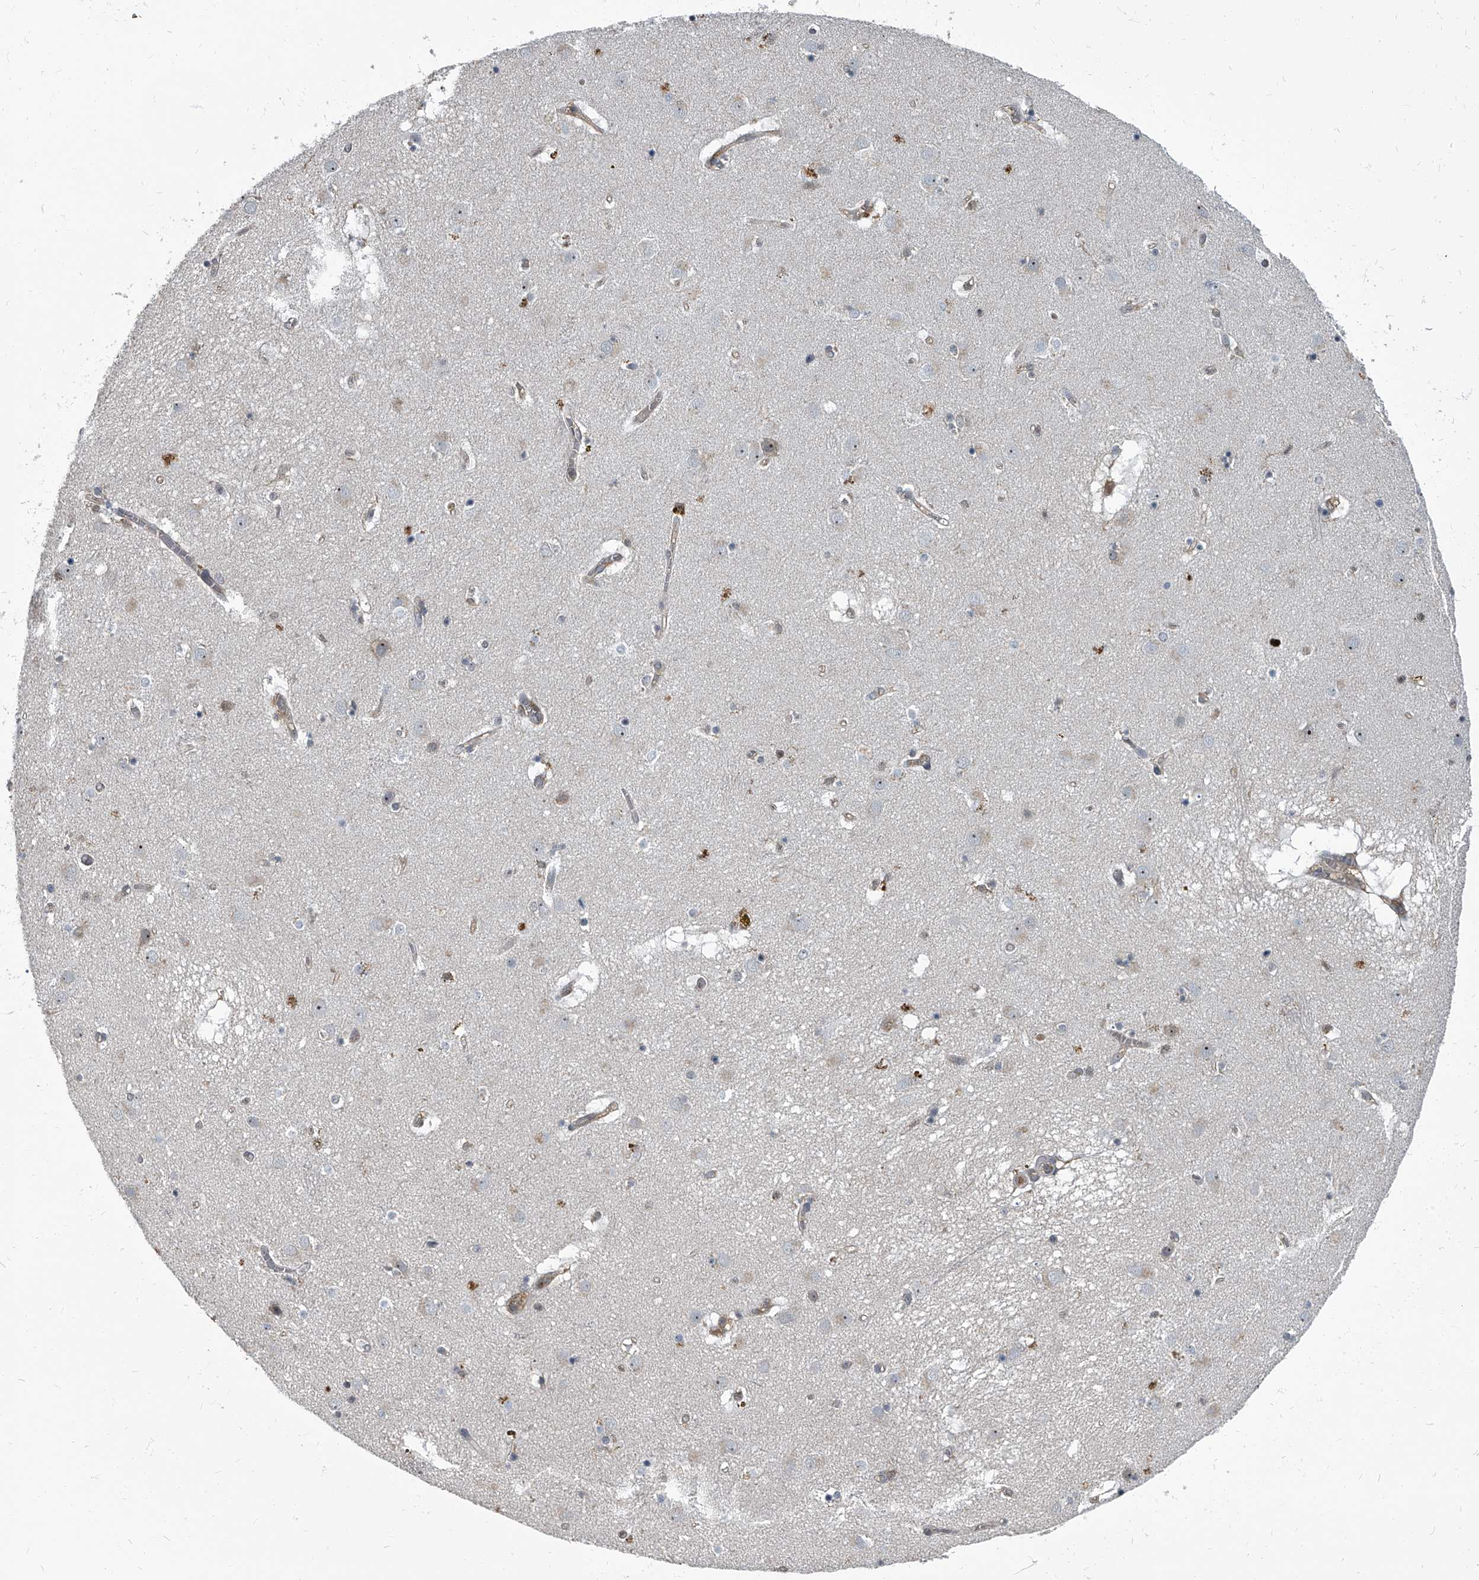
{"staining": {"intensity": "negative", "quantity": "none", "location": "none"}, "tissue": "caudate", "cell_type": "Glial cells", "image_type": "normal", "snomed": [{"axis": "morphology", "description": "Normal tissue, NOS"}, {"axis": "topography", "description": "Lateral ventricle wall"}], "caption": "IHC histopathology image of unremarkable human caudate stained for a protein (brown), which shows no positivity in glial cells. (DAB (3,3'-diaminobenzidine) immunohistochemistry, high magnification).", "gene": "CDV3", "patient": {"sex": "male", "age": 70}}